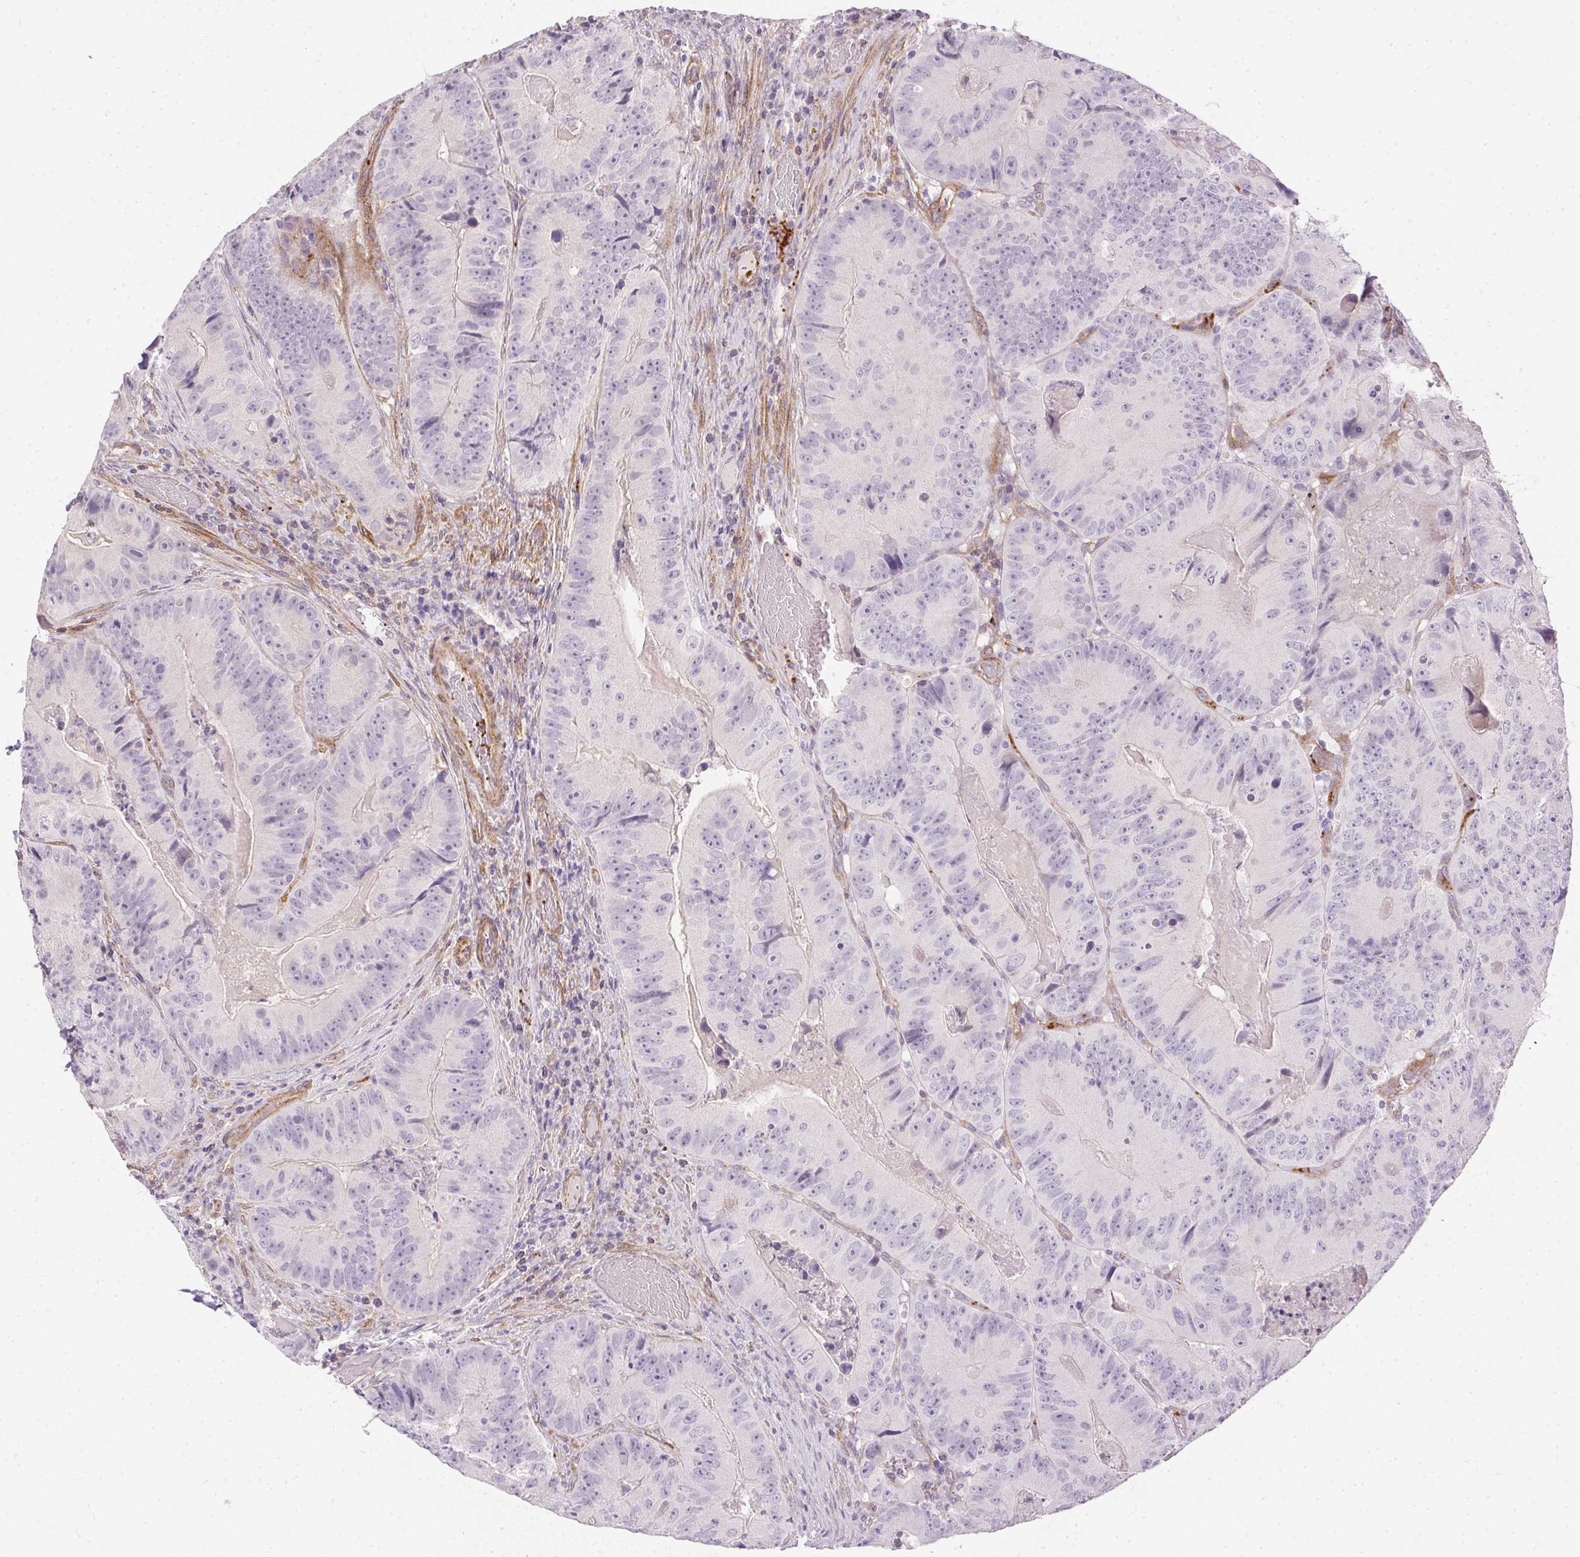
{"staining": {"intensity": "negative", "quantity": "none", "location": "none"}, "tissue": "colorectal cancer", "cell_type": "Tumor cells", "image_type": "cancer", "snomed": [{"axis": "morphology", "description": "Adenocarcinoma, NOS"}, {"axis": "topography", "description": "Colon"}], "caption": "Immunohistochemical staining of human adenocarcinoma (colorectal) exhibits no significant positivity in tumor cells.", "gene": "PRL", "patient": {"sex": "female", "age": 86}}